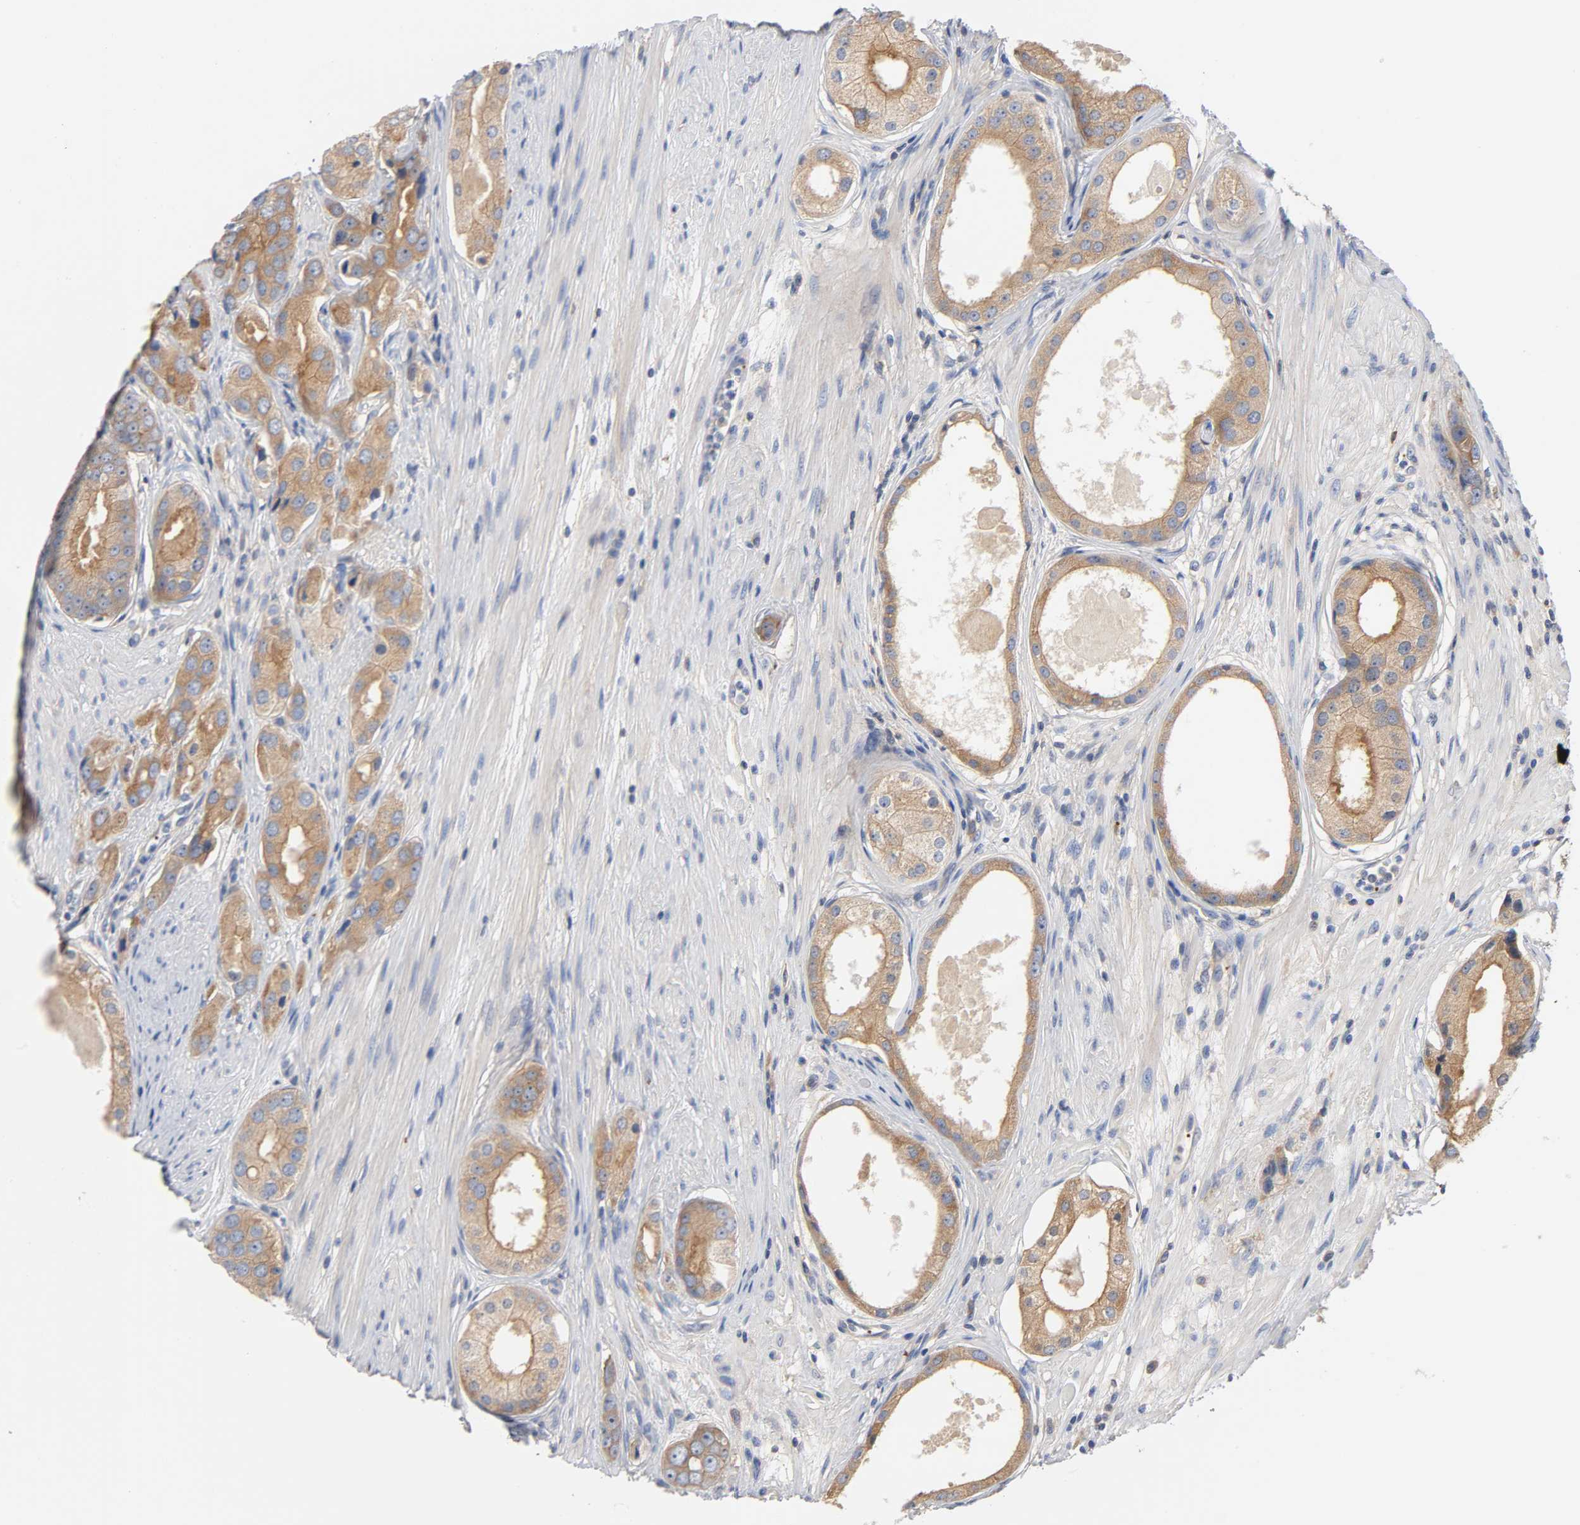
{"staining": {"intensity": "moderate", "quantity": ">75%", "location": "cytoplasmic/membranous"}, "tissue": "prostate cancer", "cell_type": "Tumor cells", "image_type": "cancer", "snomed": [{"axis": "morphology", "description": "Adenocarcinoma, Medium grade"}, {"axis": "topography", "description": "Prostate"}], "caption": "A brown stain labels moderate cytoplasmic/membranous expression of a protein in prostate cancer (adenocarcinoma (medium-grade)) tumor cells.", "gene": "SRC", "patient": {"sex": "male", "age": 53}}